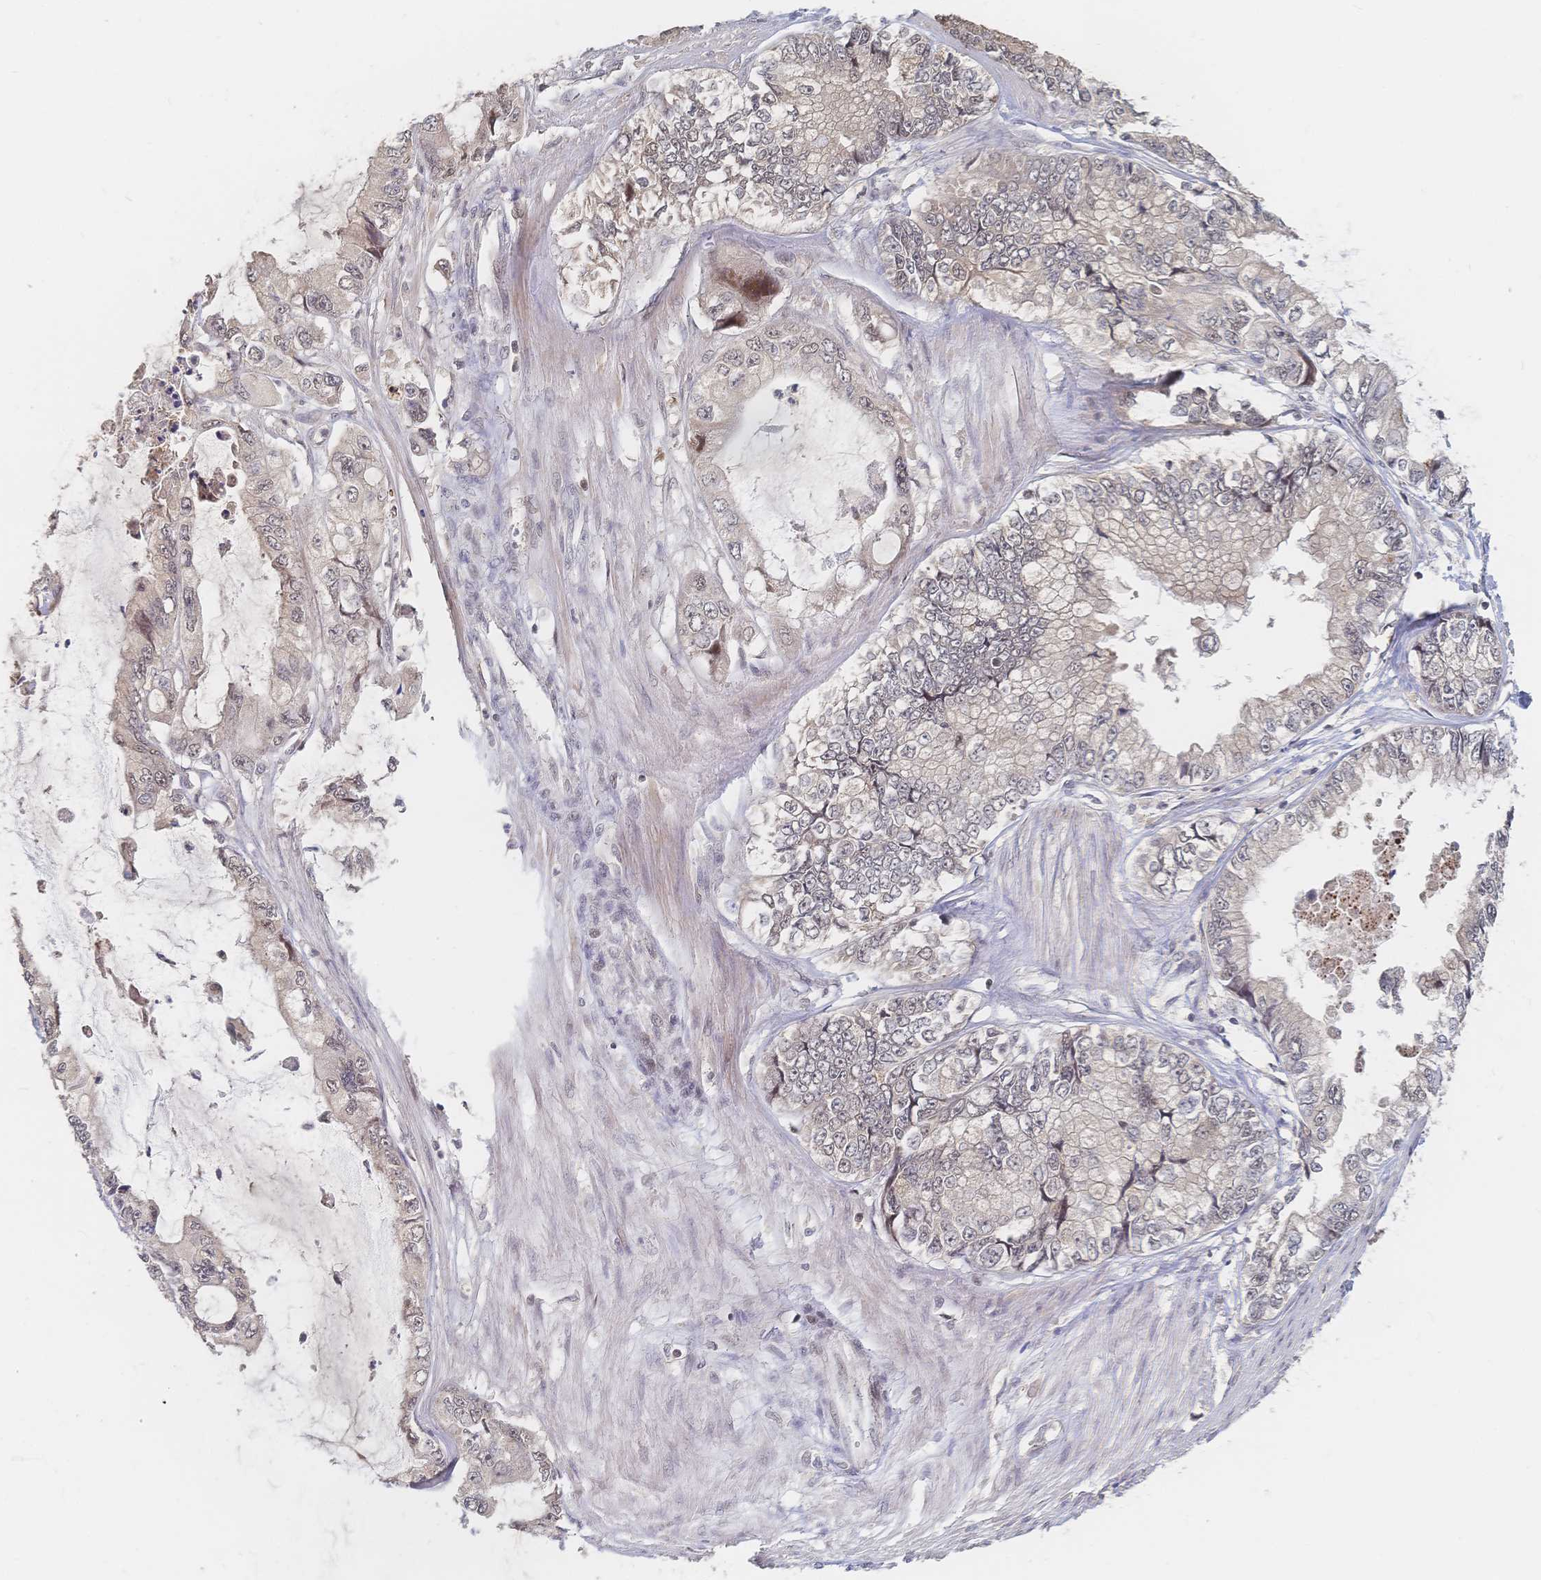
{"staining": {"intensity": "negative", "quantity": "none", "location": "none"}, "tissue": "stomach cancer", "cell_type": "Tumor cells", "image_type": "cancer", "snomed": [{"axis": "morphology", "description": "Adenocarcinoma, NOS"}, {"axis": "topography", "description": "Pancreas"}, {"axis": "topography", "description": "Stomach, upper"}, {"axis": "topography", "description": "Stomach"}], "caption": "Photomicrograph shows no protein expression in tumor cells of stomach cancer tissue. (Stains: DAB immunohistochemistry (IHC) with hematoxylin counter stain, Microscopy: brightfield microscopy at high magnification).", "gene": "LRP5", "patient": {"sex": "male", "age": 77}}